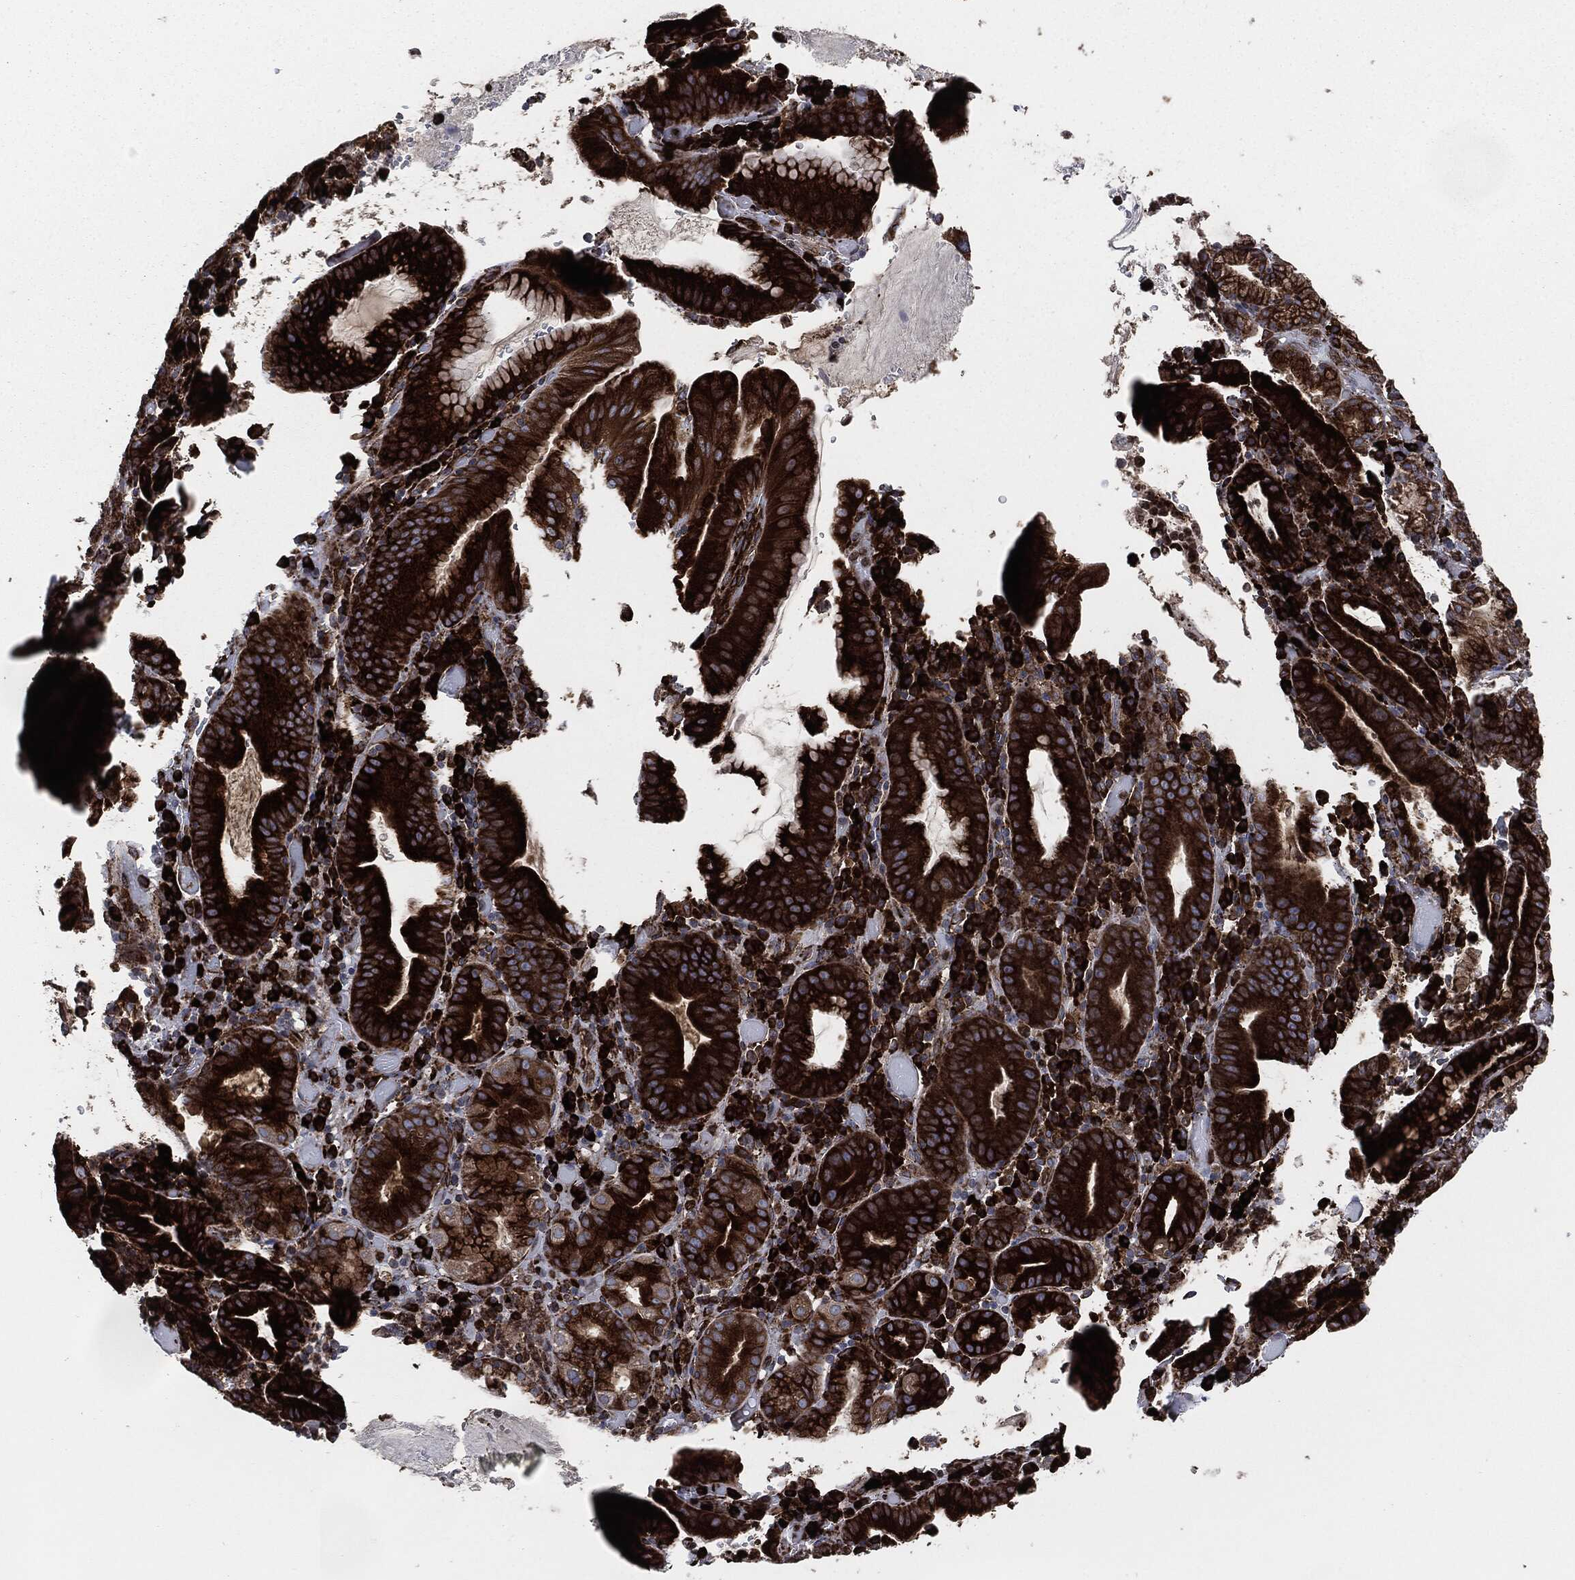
{"staining": {"intensity": "strong", "quantity": ">75%", "location": "cytoplasmic/membranous"}, "tissue": "stomach cancer", "cell_type": "Tumor cells", "image_type": "cancer", "snomed": [{"axis": "morphology", "description": "Adenocarcinoma, NOS"}, {"axis": "topography", "description": "Stomach"}], "caption": "A brown stain highlights strong cytoplasmic/membranous positivity of a protein in stomach adenocarcinoma tumor cells.", "gene": "CALR", "patient": {"sex": "male", "age": 79}}